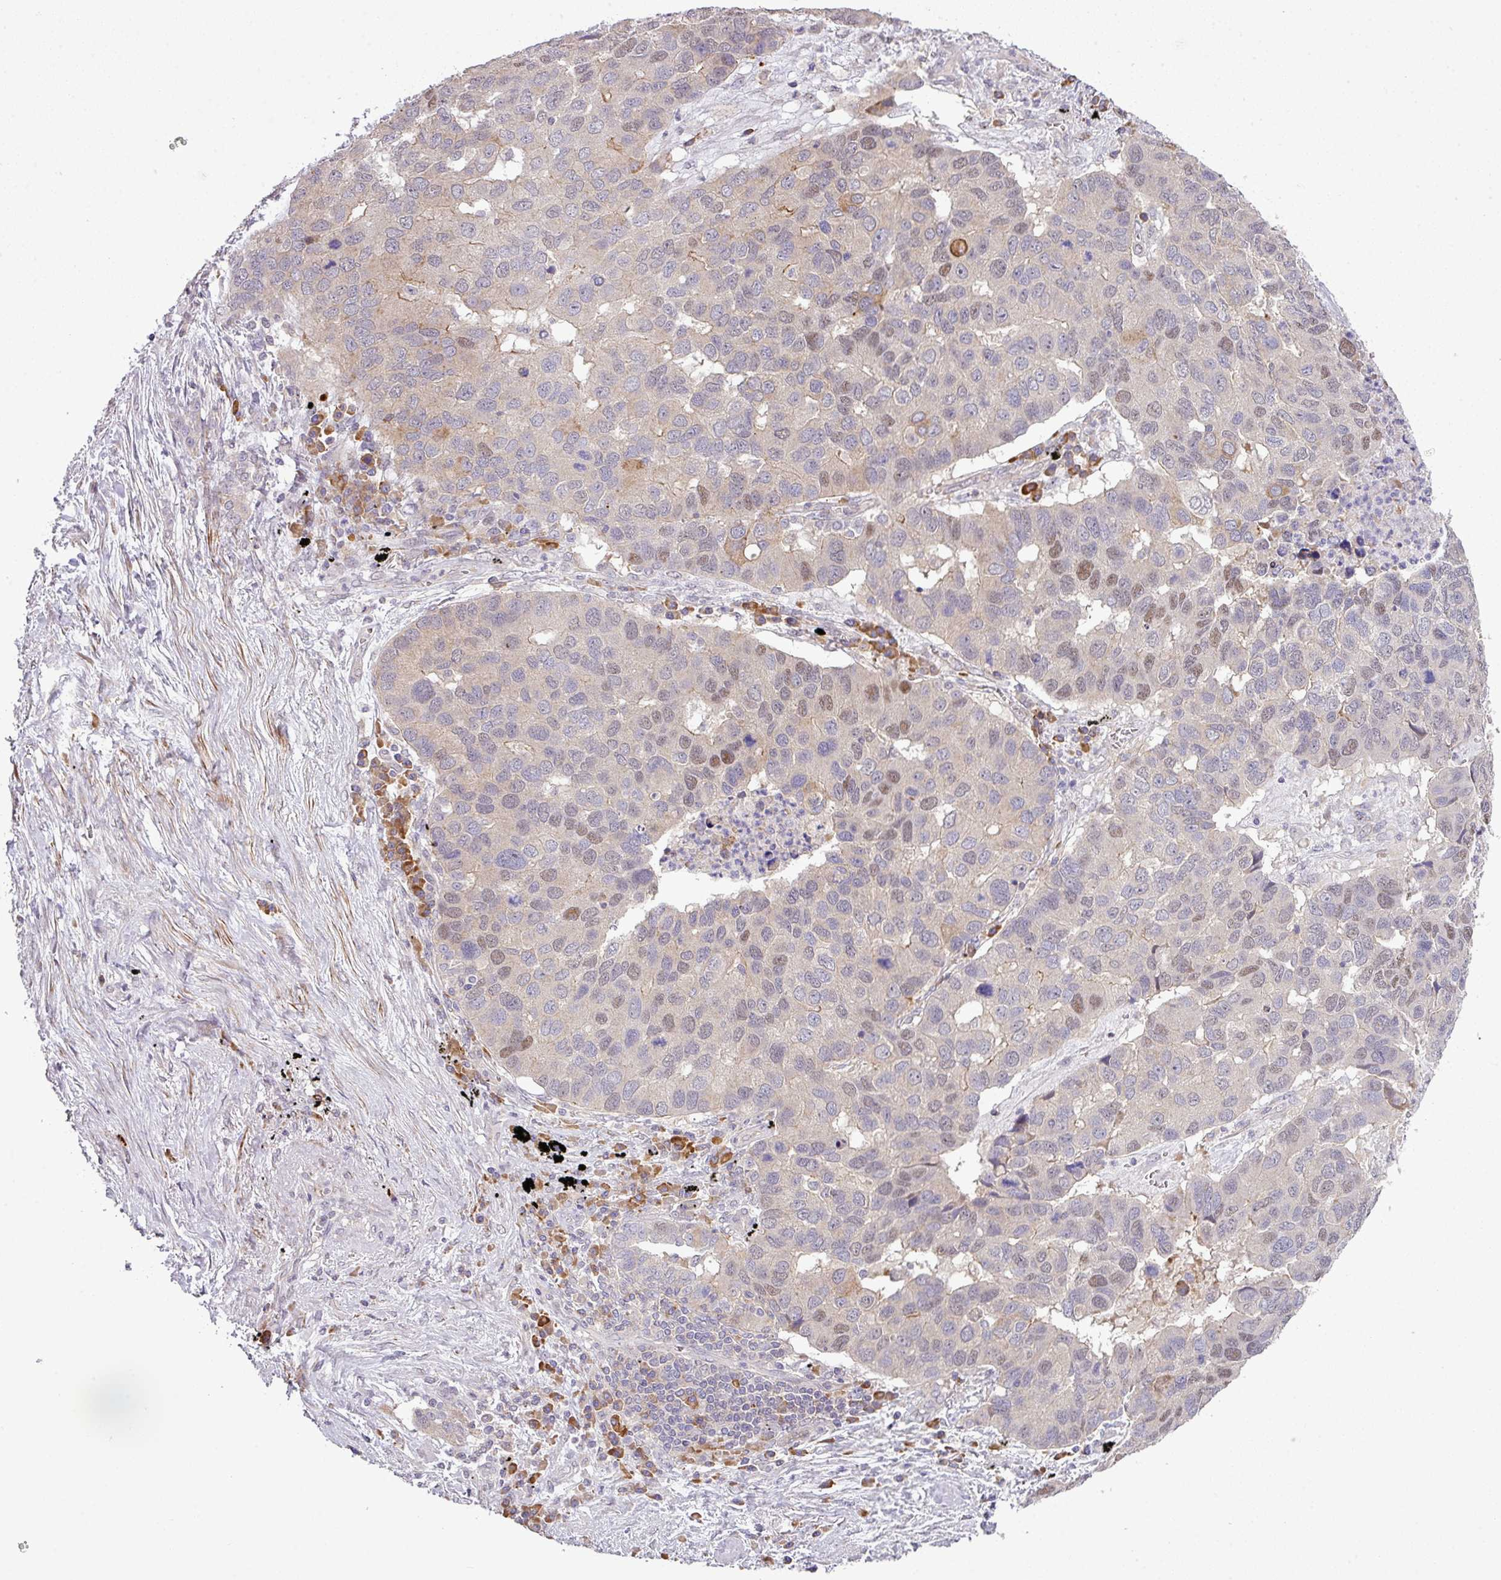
{"staining": {"intensity": "moderate", "quantity": "<25%", "location": "nuclear"}, "tissue": "lung cancer", "cell_type": "Tumor cells", "image_type": "cancer", "snomed": [{"axis": "morphology", "description": "Aneuploidy"}, {"axis": "morphology", "description": "Adenocarcinoma, NOS"}, {"axis": "topography", "description": "Lymph node"}, {"axis": "topography", "description": "Lung"}], "caption": "About <25% of tumor cells in lung cancer demonstrate moderate nuclear protein expression as visualized by brown immunohistochemical staining.", "gene": "TPRA1", "patient": {"sex": "female", "age": 74}}